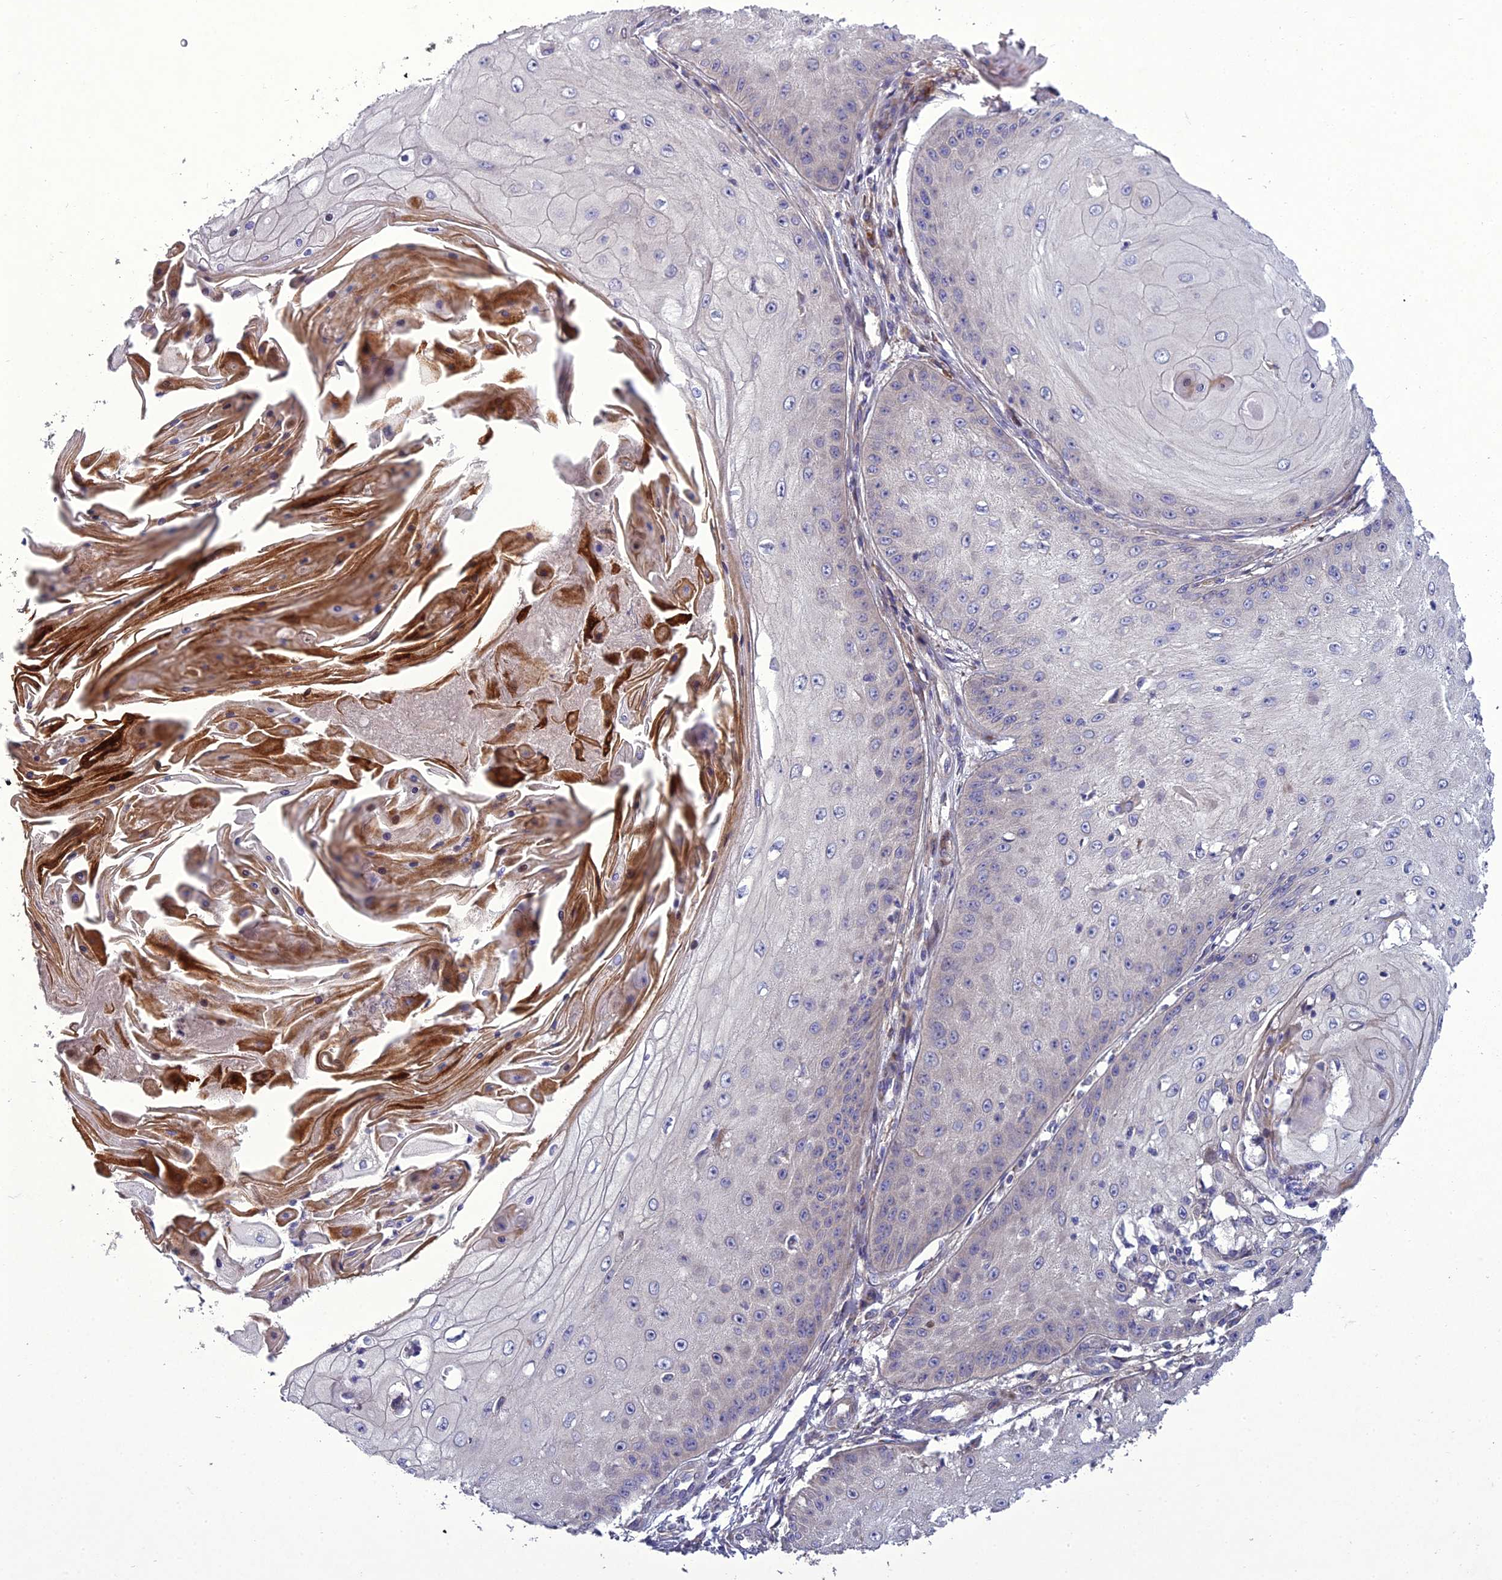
{"staining": {"intensity": "negative", "quantity": "none", "location": "none"}, "tissue": "skin cancer", "cell_type": "Tumor cells", "image_type": "cancer", "snomed": [{"axis": "morphology", "description": "Squamous cell carcinoma, NOS"}, {"axis": "topography", "description": "Skin"}], "caption": "DAB (3,3'-diaminobenzidine) immunohistochemical staining of human skin squamous cell carcinoma exhibits no significant staining in tumor cells.", "gene": "ADIPOR2", "patient": {"sex": "male", "age": 70}}